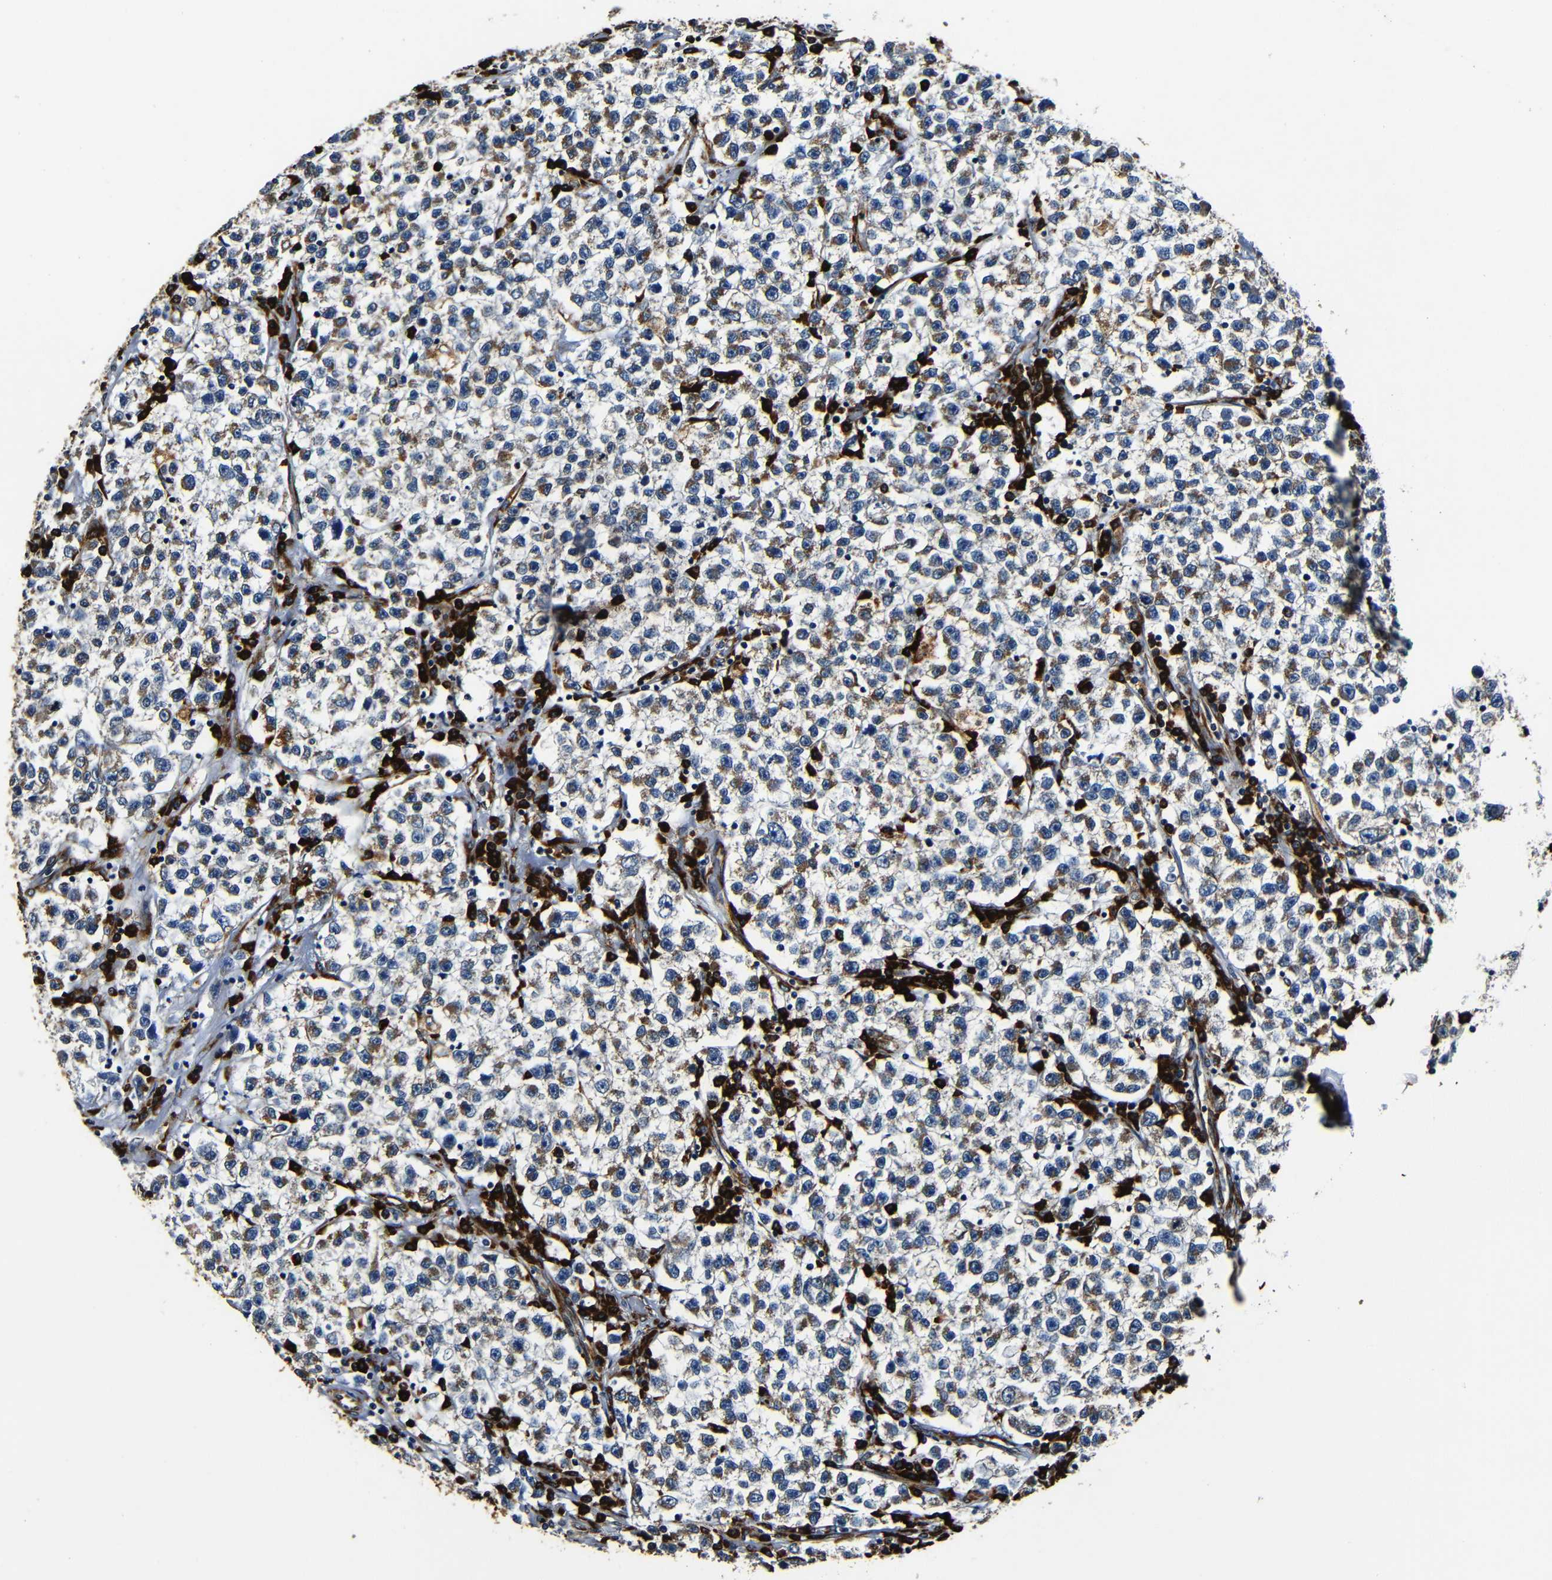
{"staining": {"intensity": "moderate", "quantity": "25%-75%", "location": "cytoplasmic/membranous"}, "tissue": "testis cancer", "cell_type": "Tumor cells", "image_type": "cancer", "snomed": [{"axis": "morphology", "description": "Seminoma, NOS"}, {"axis": "topography", "description": "Testis"}], "caption": "This is an image of immunohistochemistry (IHC) staining of testis seminoma, which shows moderate staining in the cytoplasmic/membranous of tumor cells.", "gene": "RRBP1", "patient": {"sex": "male", "age": 22}}